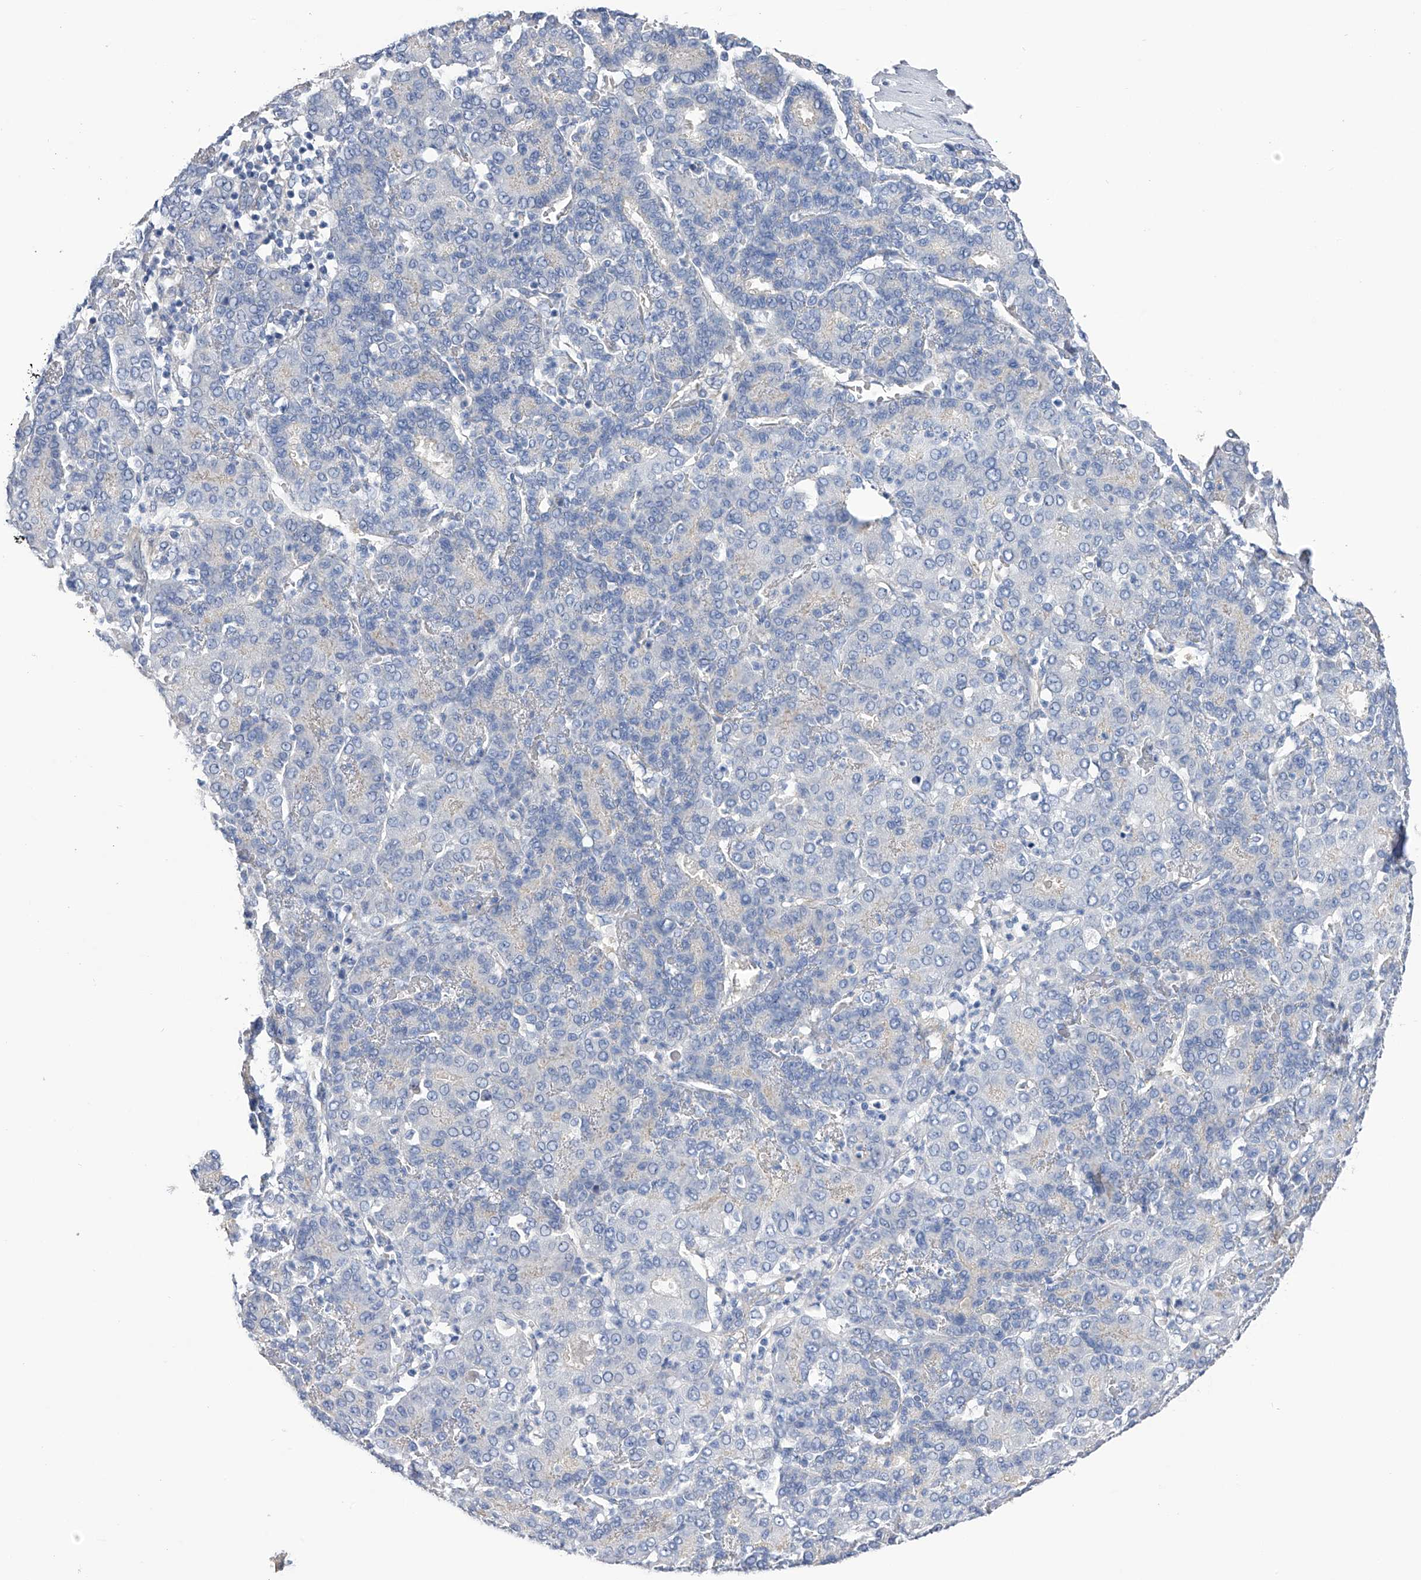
{"staining": {"intensity": "negative", "quantity": "none", "location": "none"}, "tissue": "liver cancer", "cell_type": "Tumor cells", "image_type": "cancer", "snomed": [{"axis": "morphology", "description": "Carcinoma, Hepatocellular, NOS"}, {"axis": "topography", "description": "Liver"}], "caption": "Tumor cells are negative for brown protein staining in hepatocellular carcinoma (liver). The staining is performed using DAB brown chromogen with nuclei counter-stained in using hematoxylin.", "gene": "RWDD2A", "patient": {"sex": "male", "age": 65}}